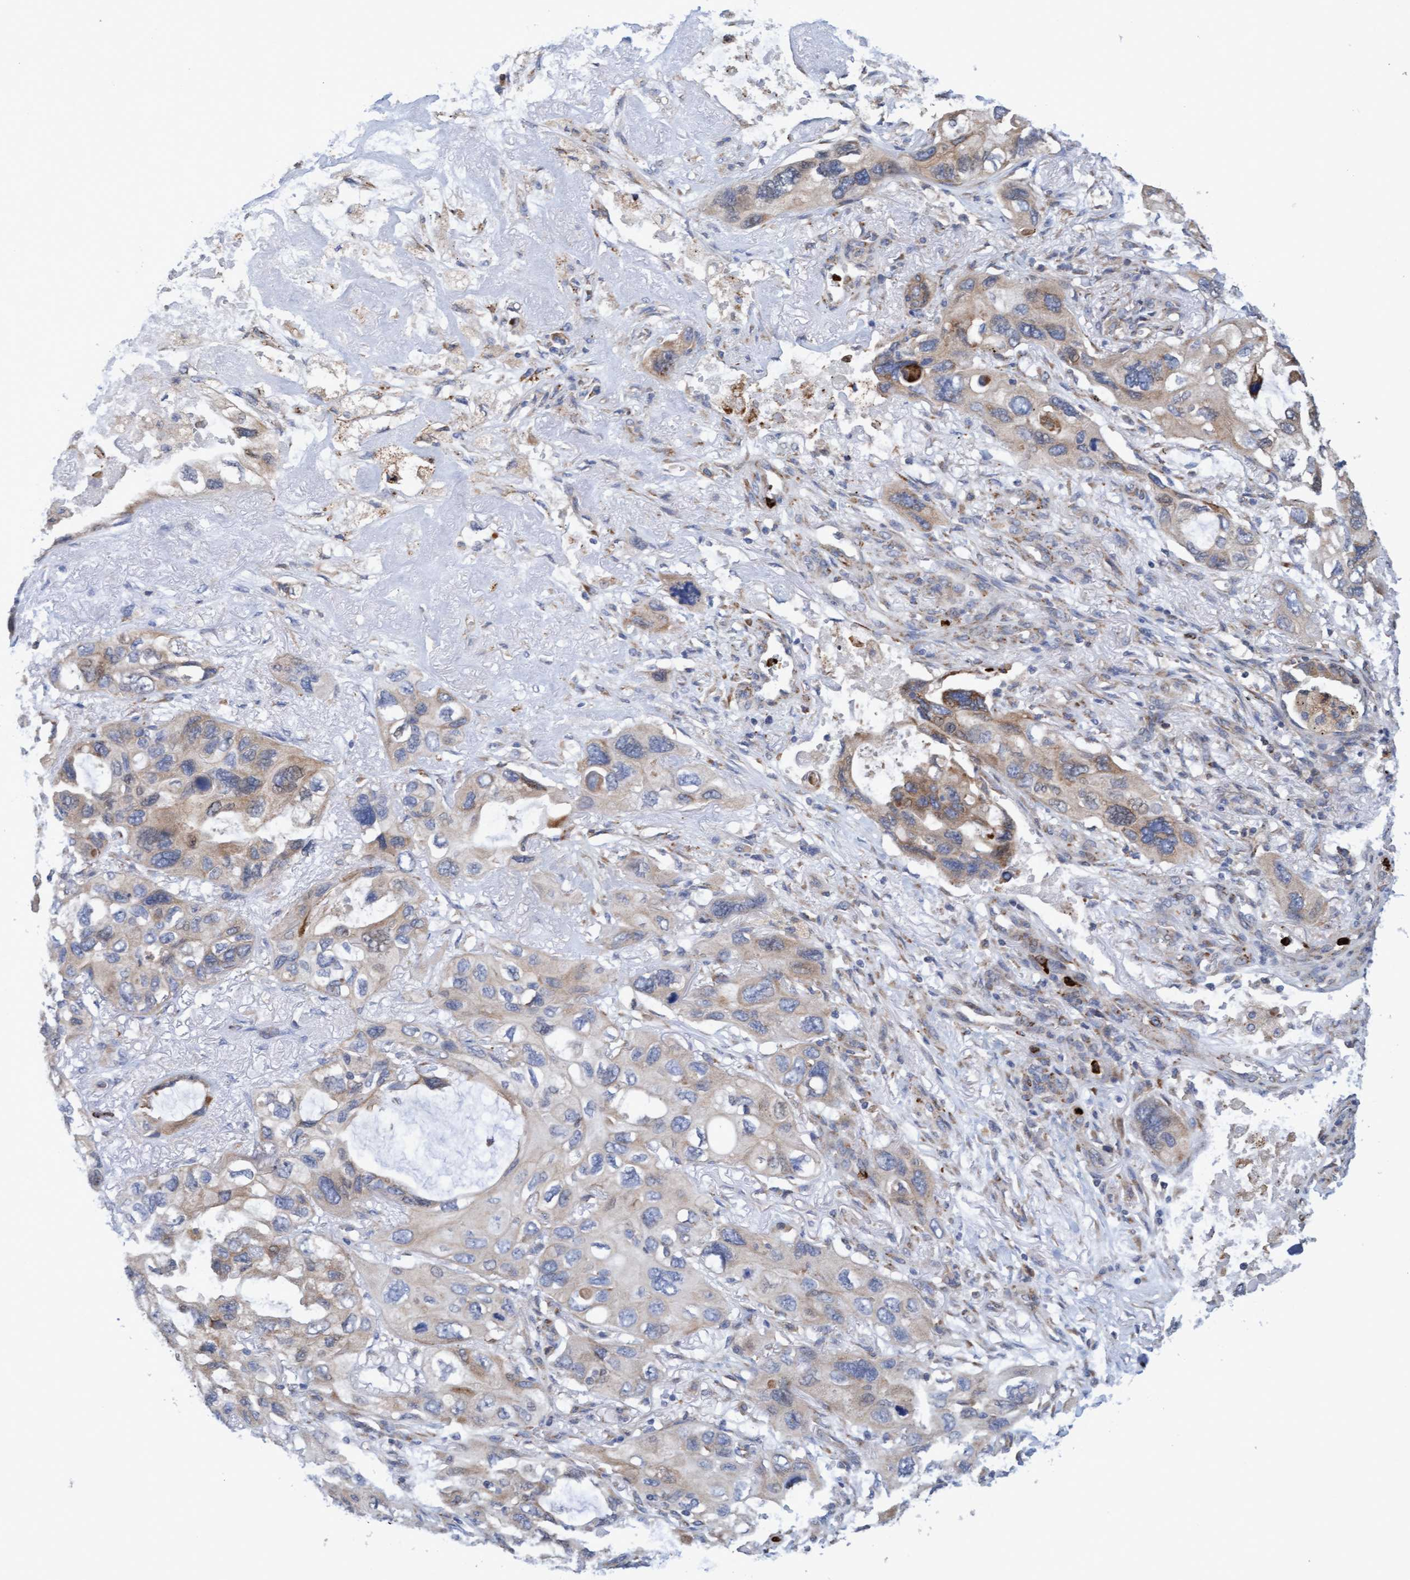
{"staining": {"intensity": "weak", "quantity": "25%-75%", "location": "cytoplasmic/membranous"}, "tissue": "lung cancer", "cell_type": "Tumor cells", "image_type": "cancer", "snomed": [{"axis": "morphology", "description": "Squamous cell carcinoma, NOS"}, {"axis": "topography", "description": "Lung"}], "caption": "Lung cancer (squamous cell carcinoma) tissue demonstrates weak cytoplasmic/membranous positivity in approximately 25%-75% of tumor cells, visualized by immunohistochemistry. The staining is performed using DAB (3,3'-diaminobenzidine) brown chromogen to label protein expression. The nuclei are counter-stained blue using hematoxylin.", "gene": "MMP8", "patient": {"sex": "female", "age": 73}}